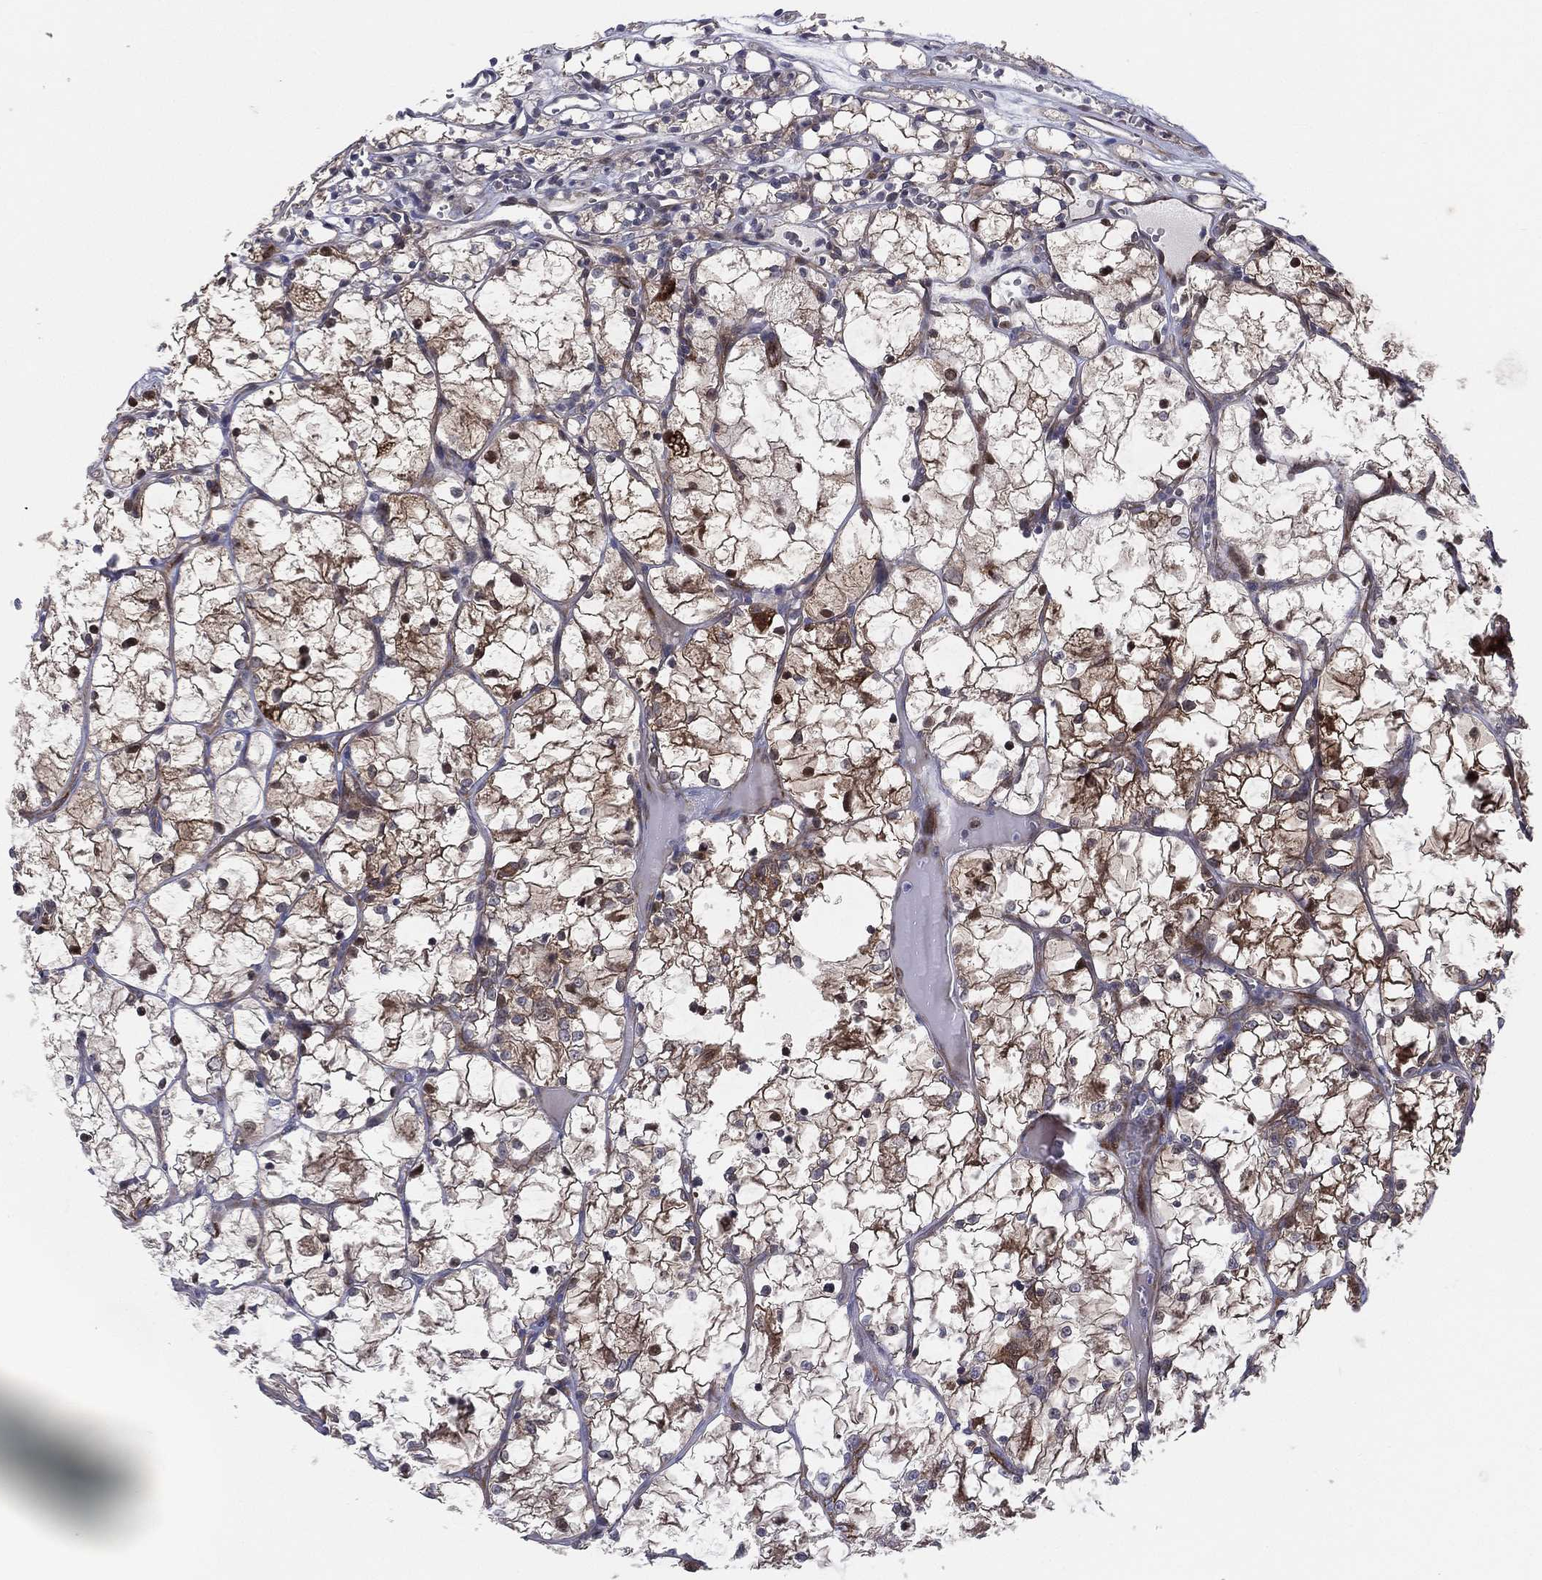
{"staining": {"intensity": "strong", "quantity": "25%-75%", "location": "cytoplasmic/membranous"}, "tissue": "renal cancer", "cell_type": "Tumor cells", "image_type": "cancer", "snomed": [{"axis": "morphology", "description": "Adenocarcinoma, NOS"}, {"axis": "topography", "description": "Kidney"}], "caption": "High-power microscopy captured an immunohistochemistry (IHC) image of renal adenocarcinoma, revealing strong cytoplasmic/membranous expression in approximately 25%-75% of tumor cells. Nuclei are stained in blue.", "gene": "UTP14A", "patient": {"sex": "female", "age": 69}}